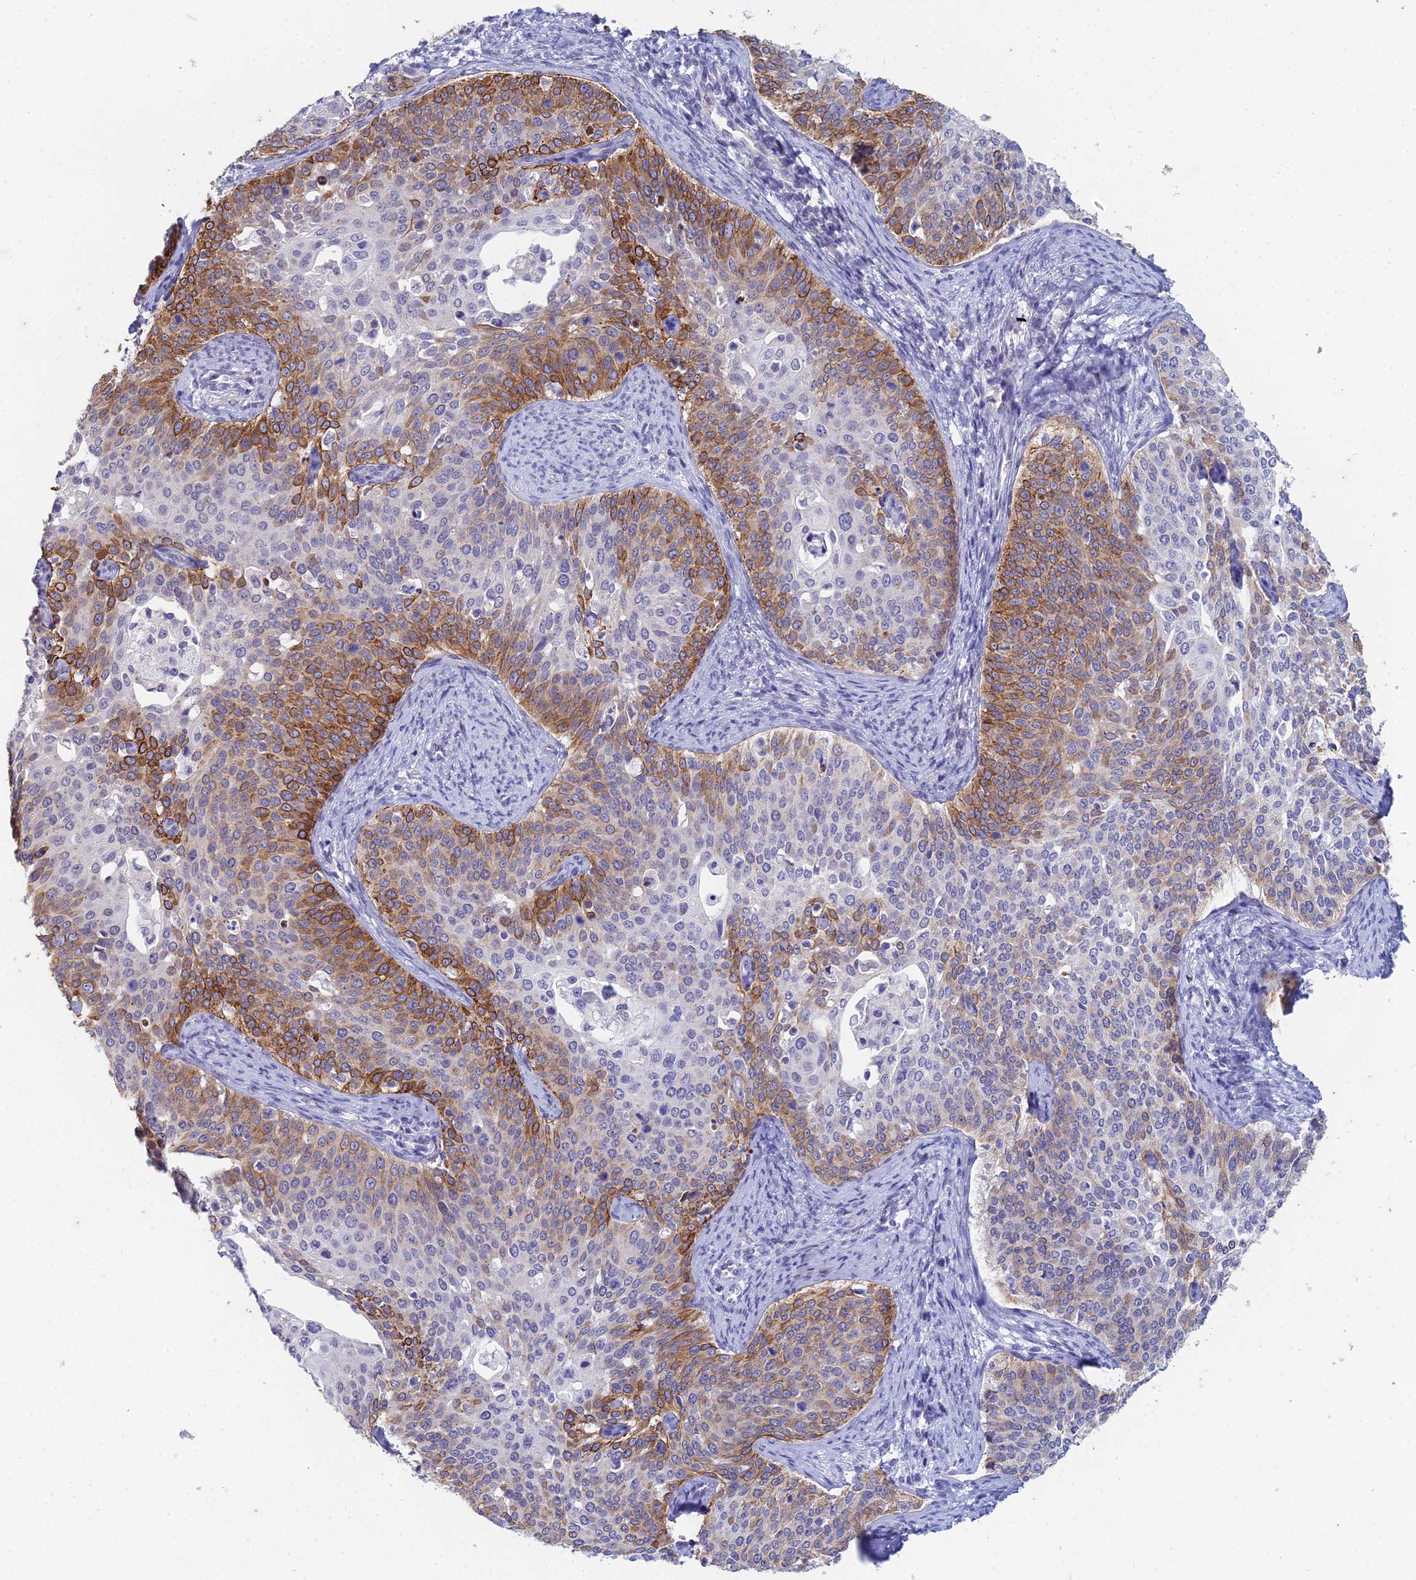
{"staining": {"intensity": "strong", "quantity": "25%-75%", "location": "cytoplasmic/membranous"}, "tissue": "cervical cancer", "cell_type": "Tumor cells", "image_type": "cancer", "snomed": [{"axis": "morphology", "description": "Squamous cell carcinoma, NOS"}, {"axis": "topography", "description": "Cervix"}], "caption": "Protein expression analysis of human squamous cell carcinoma (cervical) reveals strong cytoplasmic/membranous expression in about 25%-75% of tumor cells. (Stains: DAB (3,3'-diaminobenzidine) in brown, nuclei in blue, Microscopy: brightfield microscopy at high magnification).", "gene": "EEF2KMT", "patient": {"sex": "female", "age": 44}}